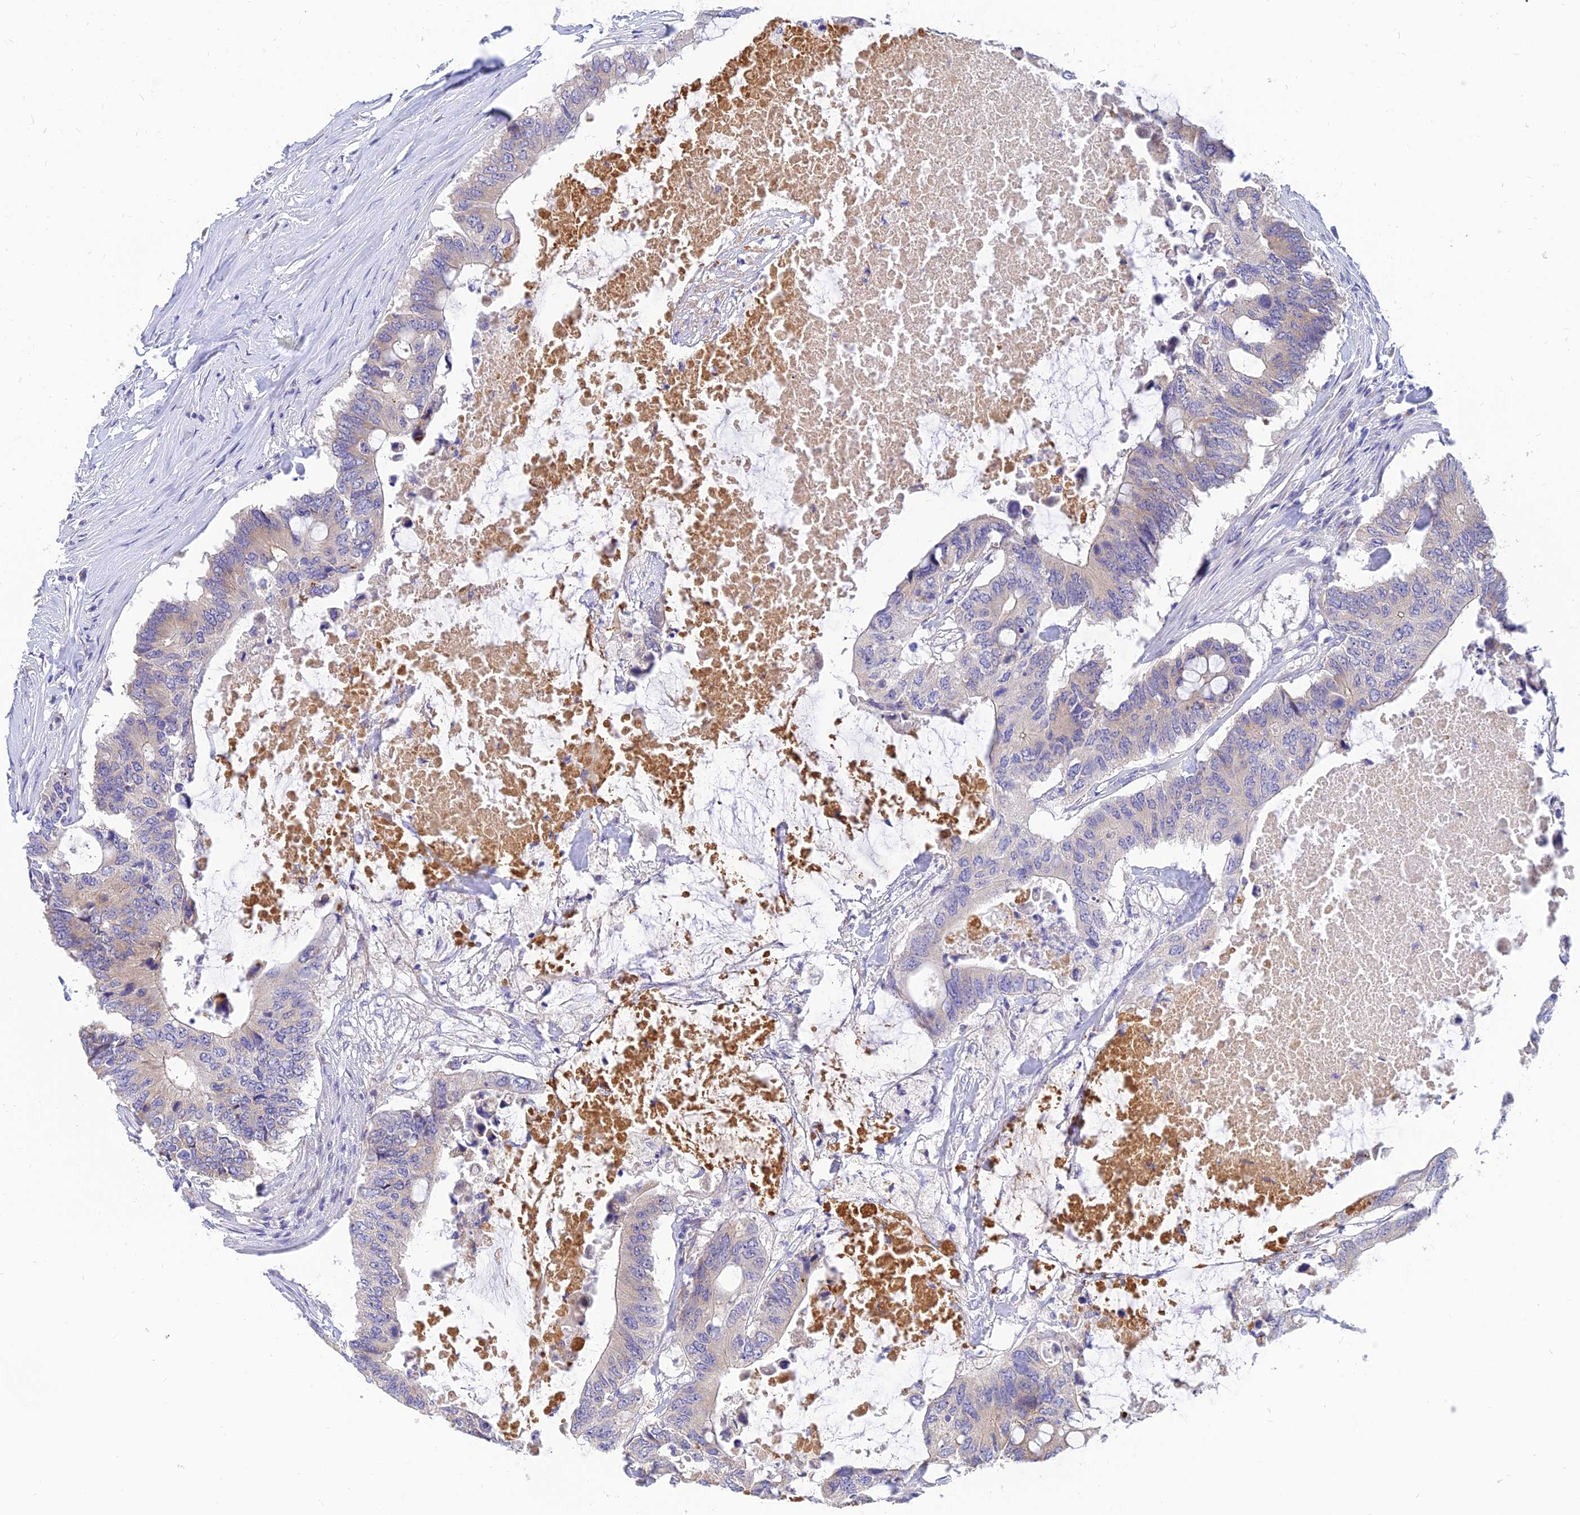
{"staining": {"intensity": "weak", "quantity": "<25%", "location": "cytoplasmic/membranous"}, "tissue": "colorectal cancer", "cell_type": "Tumor cells", "image_type": "cancer", "snomed": [{"axis": "morphology", "description": "Adenocarcinoma, NOS"}, {"axis": "topography", "description": "Colon"}], "caption": "Immunohistochemical staining of colorectal cancer (adenocarcinoma) shows no significant positivity in tumor cells.", "gene": "ANKS4B", "patient": {"sex": "male", "age": 71}}